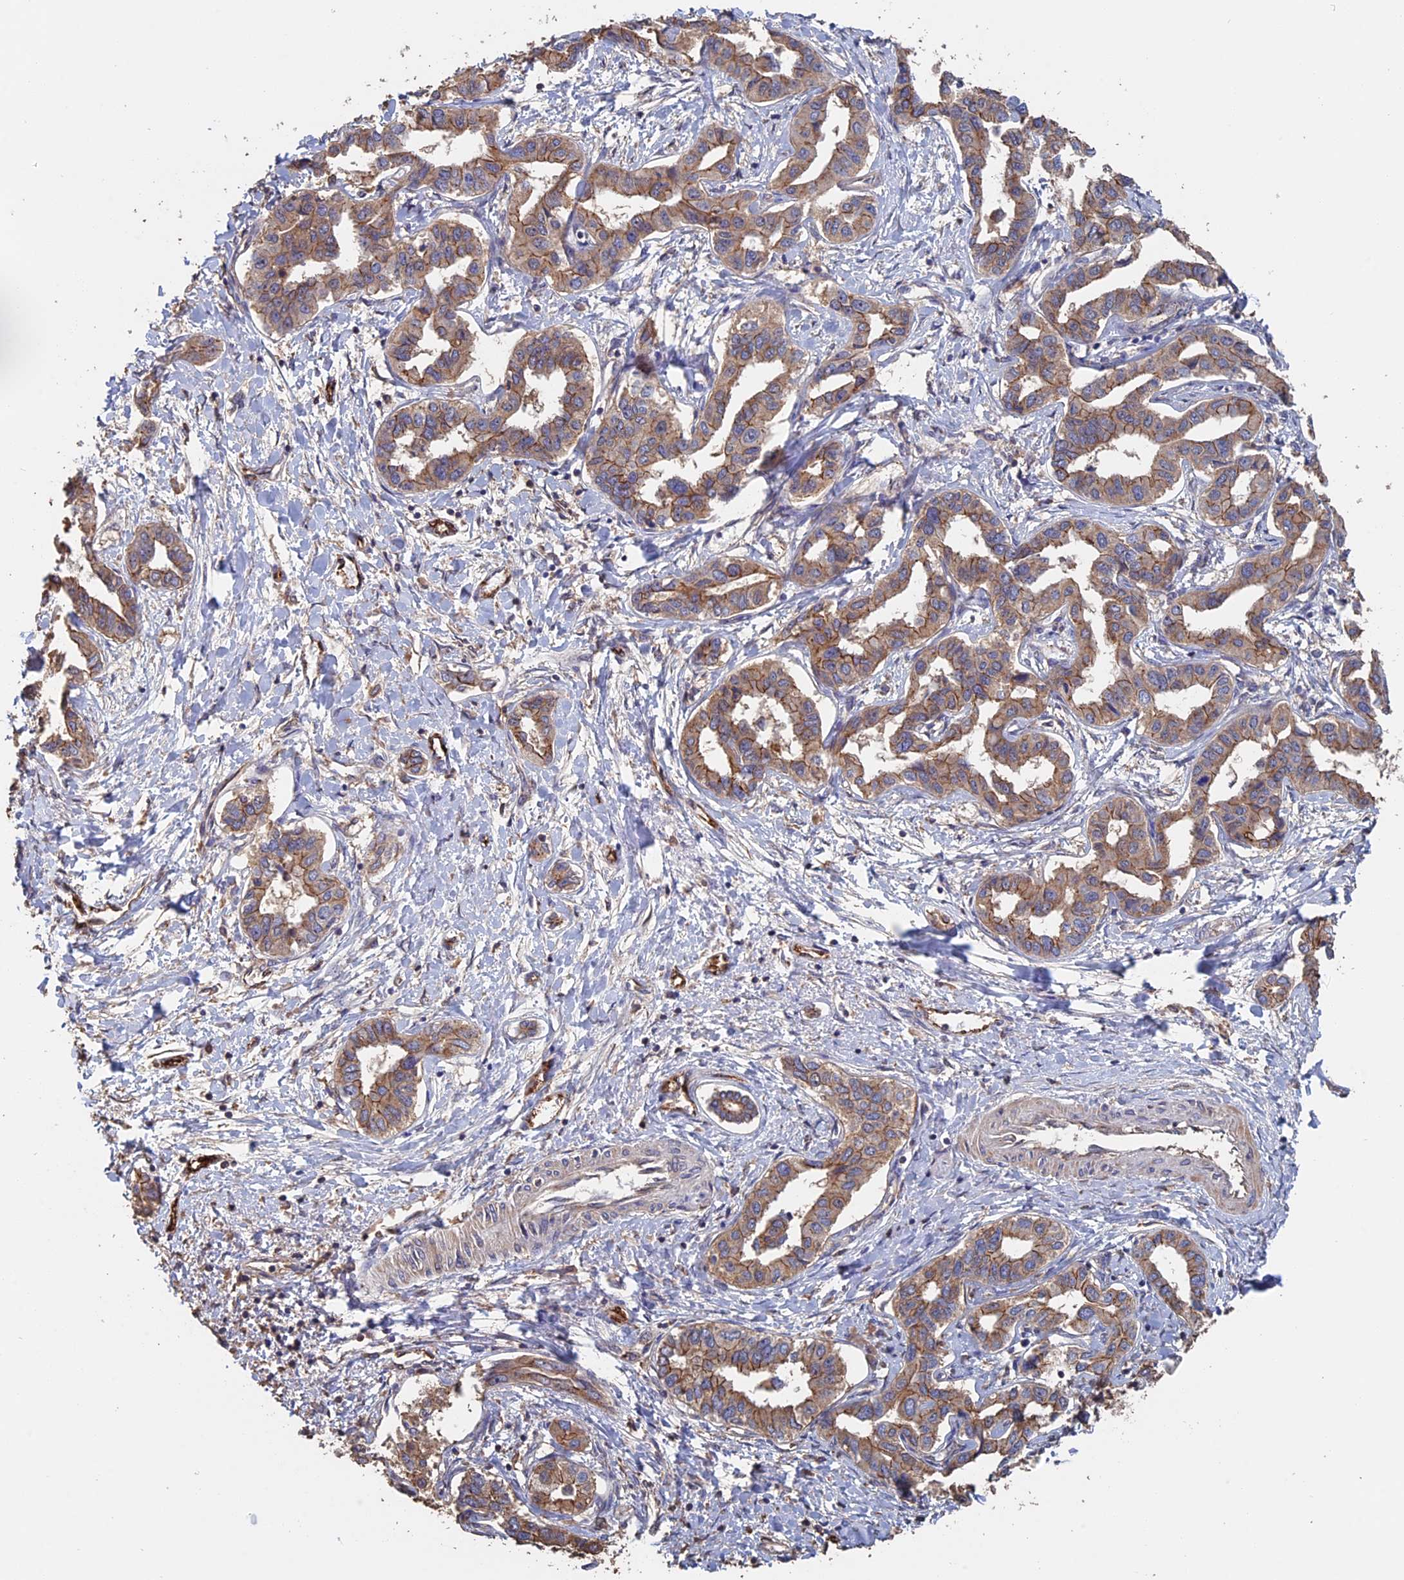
{"staining": {"intensity": "moderate", "quantity": ">75%", "location": "cytoplasmic/membranous"}, "tissue": "liver cancer", "cell_type": "Tumor cells", "image_type": "cancer", "snomed": [{"axis": "morphology", "description": "Cholangiocarcinoma"}, {"axis": "topography", "description": "Liver"}], "caption": "Protein staining shows moderate cytoplasmic/membranous expression in approximately >75% of tumor cells in liver cancer.", "gene": "PIGQ", "patient": {"sex": "male", "age": 59}}